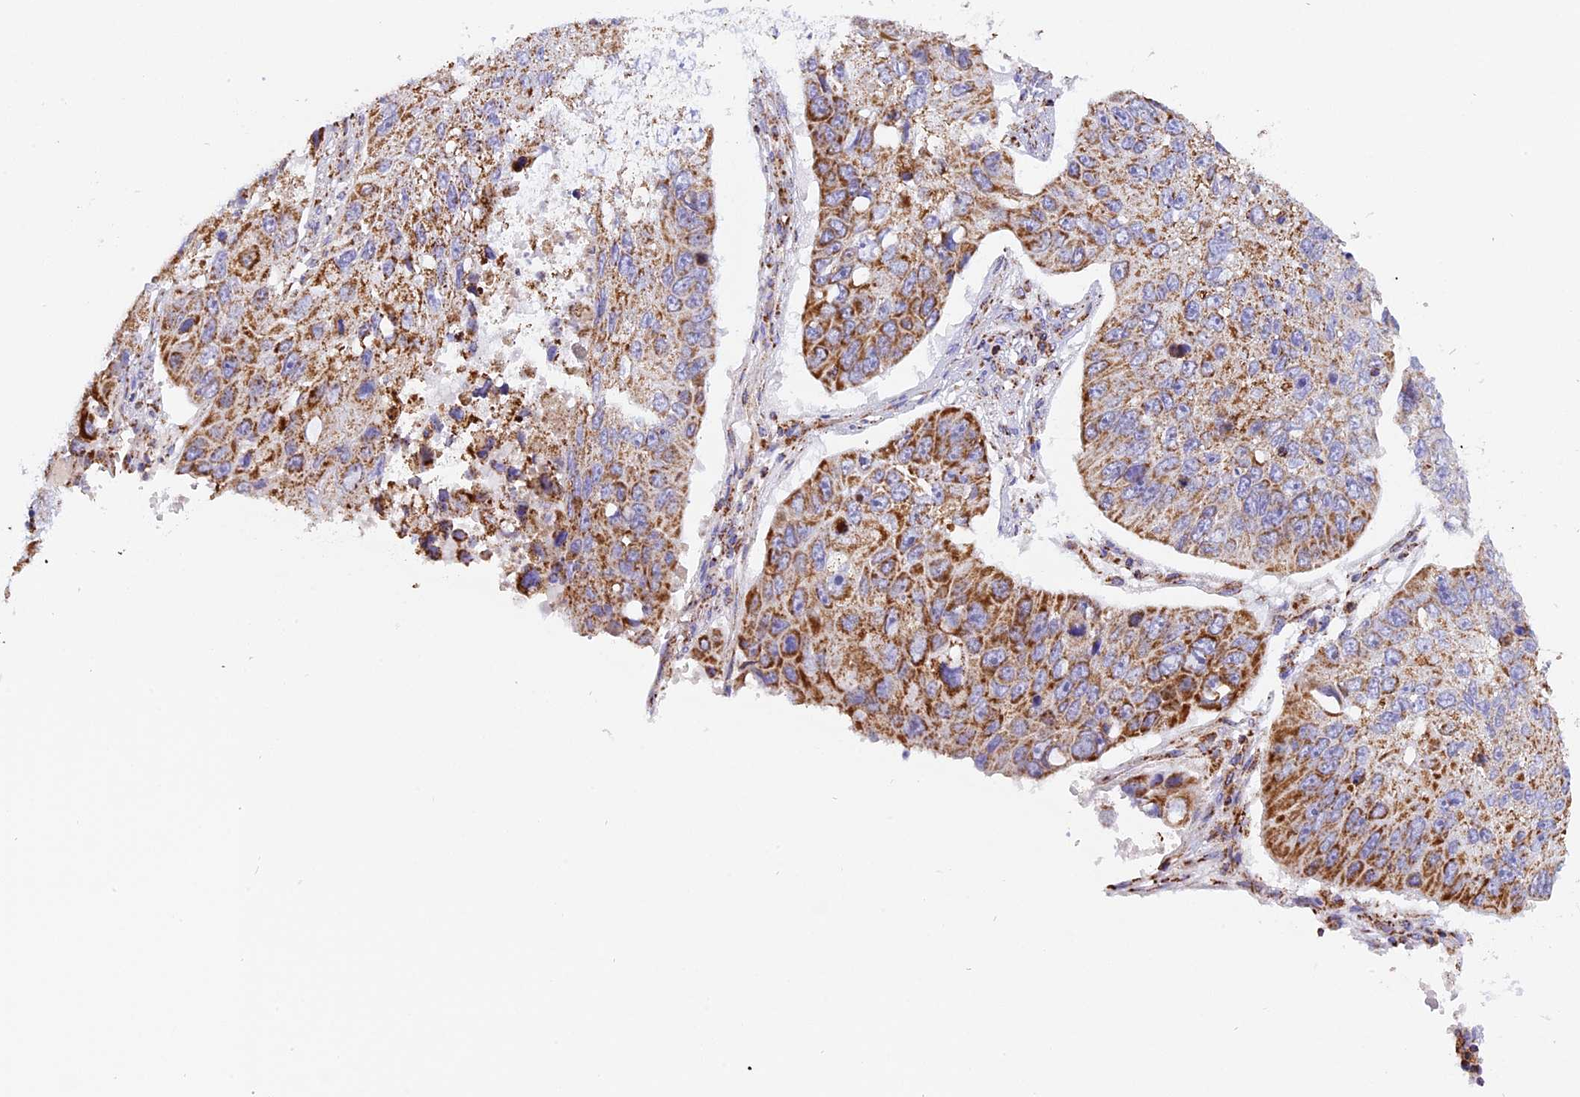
{"staining": {"intensity": "moderate", "quantity": ">75%", "location": "cytoplasmic/membranous"}, "tissue": "lung cancer", "cell_type": "Tumor cells", "image_type": "cancer", "snomed": [{"axis": "morphology", "description": "Squamous cell carcinoma, NOS"}, {"axis": "topography", "description": "Lung"}], "caption": "DAB (3,3'-diaminobenzidine) immunohistochemical staining of human lung cancer exhibits moderate cytoplasmic/membranous protein expression in approximately >75% of tumor cells.", "gene": "KCNG1", "patient": {"sex": "male", "age": 61}}